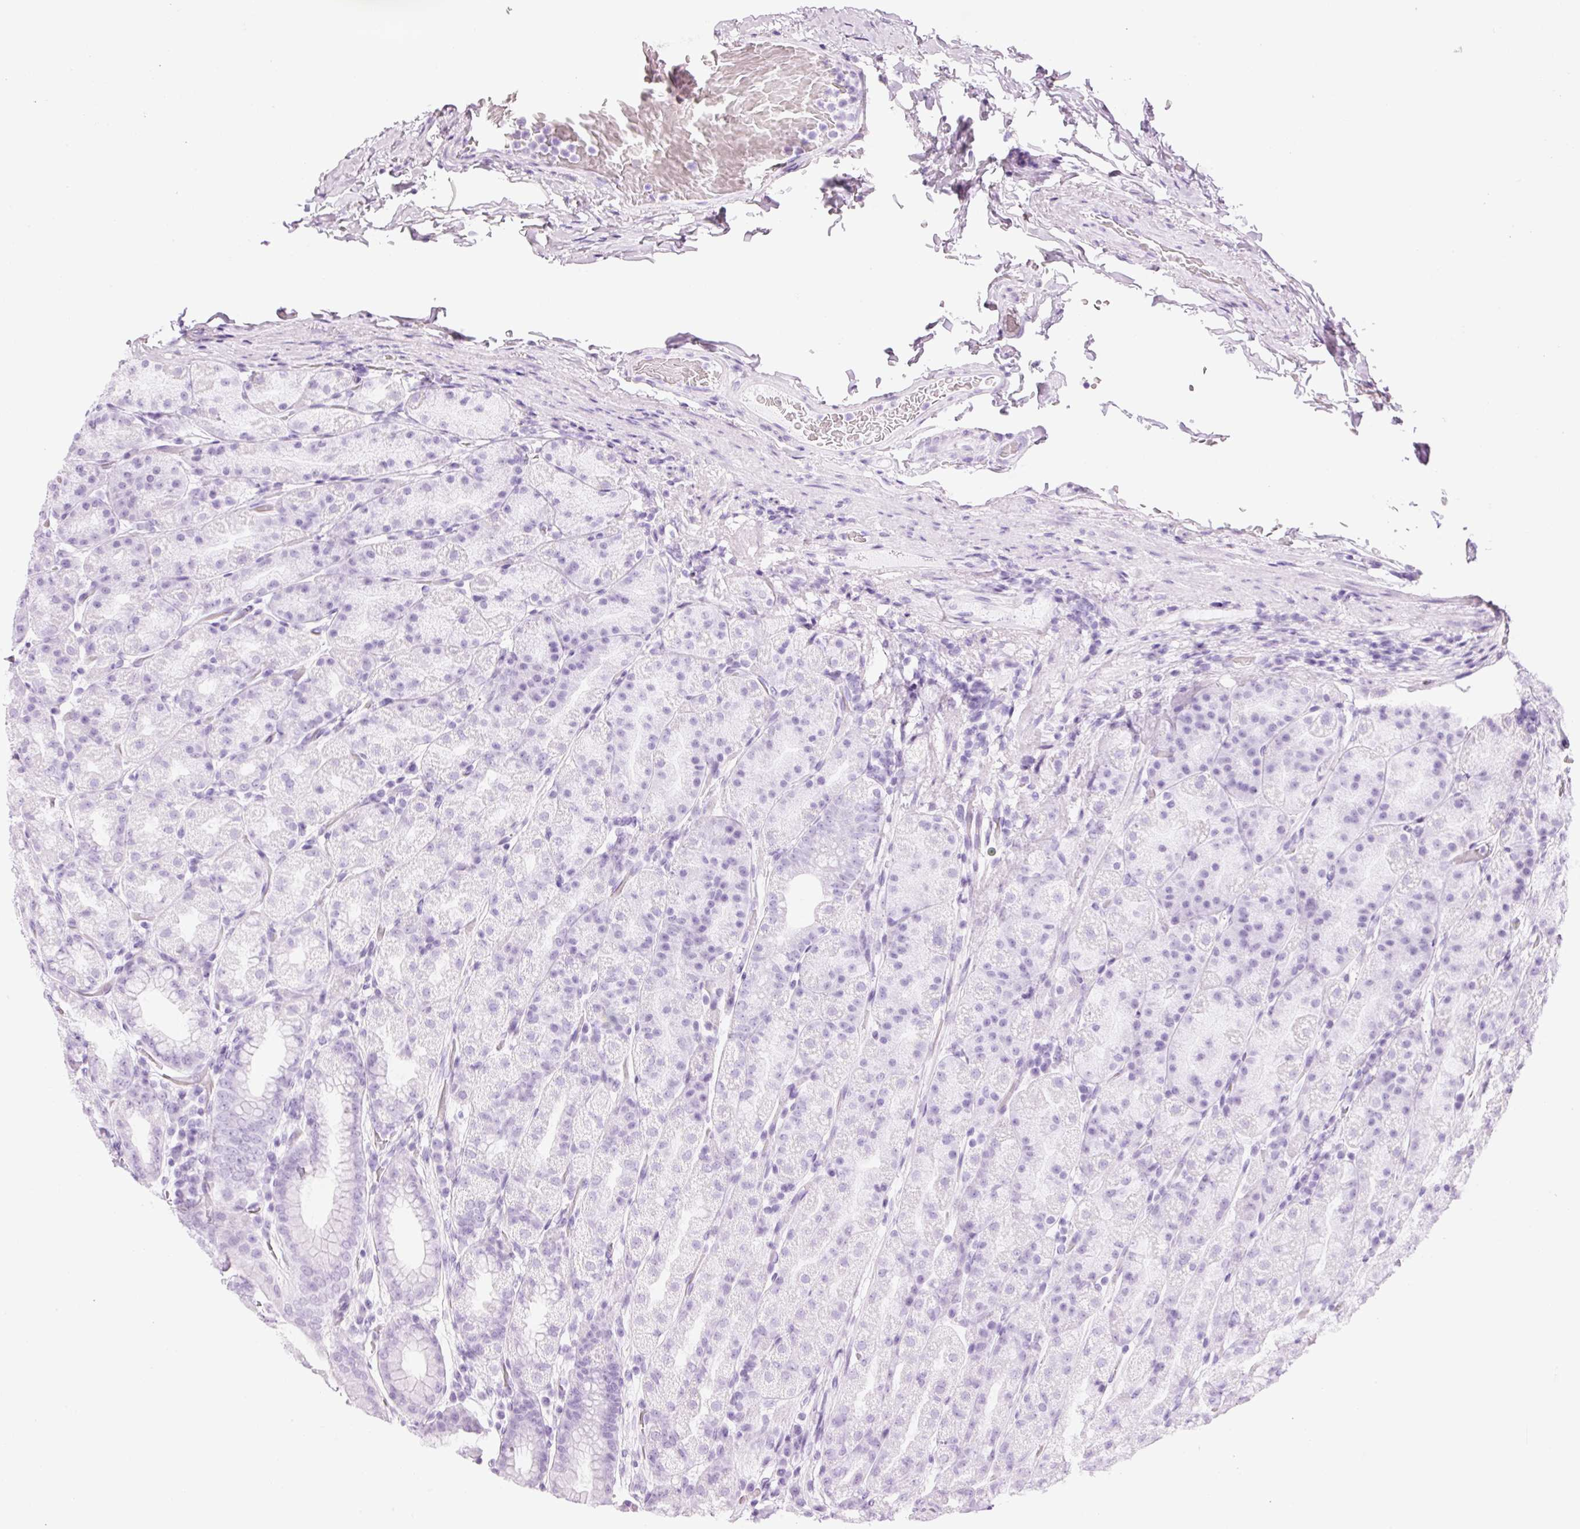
{"staining": {"intensity": "negative", "quantity": "none", "location": "none"}, "tissue": "stomach", "cell_type": "Glandular cells", "image_type": "normal", "snomed": [{"axis": "morphology", "description": "Normal tissue, NOS"}, {"axis": "topography", "description": "Stomach, upper"}, {"axis": "topography", "description": "Stomach"}], "caption": "The photomicrograph demonstrates no staining of glandular cells in normal stomach.", "gene": "CARD16", "patient": {"sex": "male", "age": 68}}